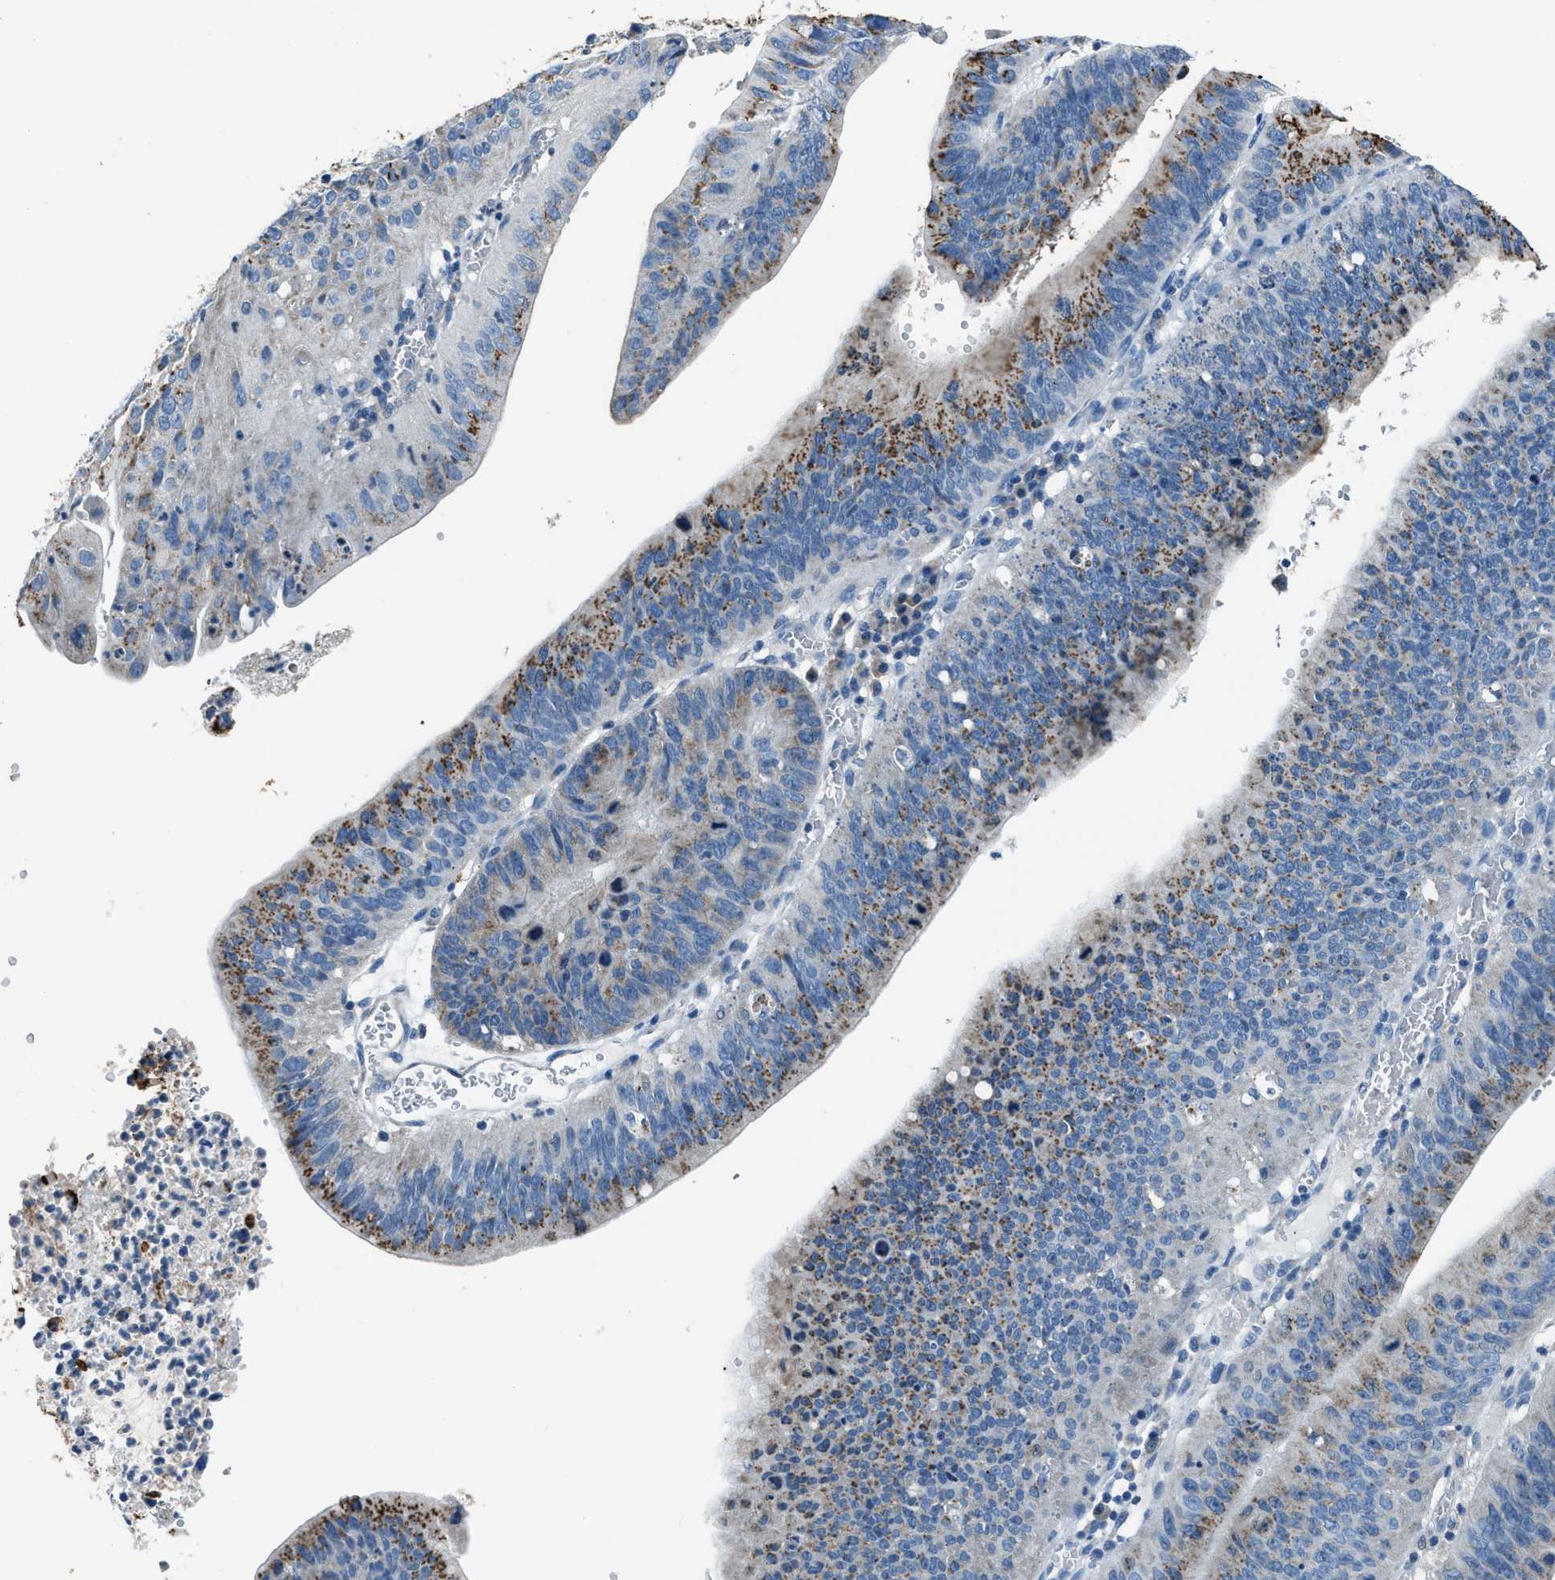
{"staining": {"intensity": "moderate", "quantity": "25%-75%", "location": "cytoplasmic/membranous"}, "tissue": "stomach cancer", "cell_type": "Tumor cells", "image_type": "cancer", "snomed": [{"axis": "morphology", "description": "Adenocarcinoma, NOS"}, {"axis": "topography", "description": "Stomach"}], "caption": "IHC photomicrograph of human stomach adenocarcinoma stained for a protein (brown), which reveals medium levels of moderate cytoplasmic/membranous staining in about 25%-75% of tumor cells.", "gene": "ADAM2", "patient": {"sex": "male", "age": 59}}